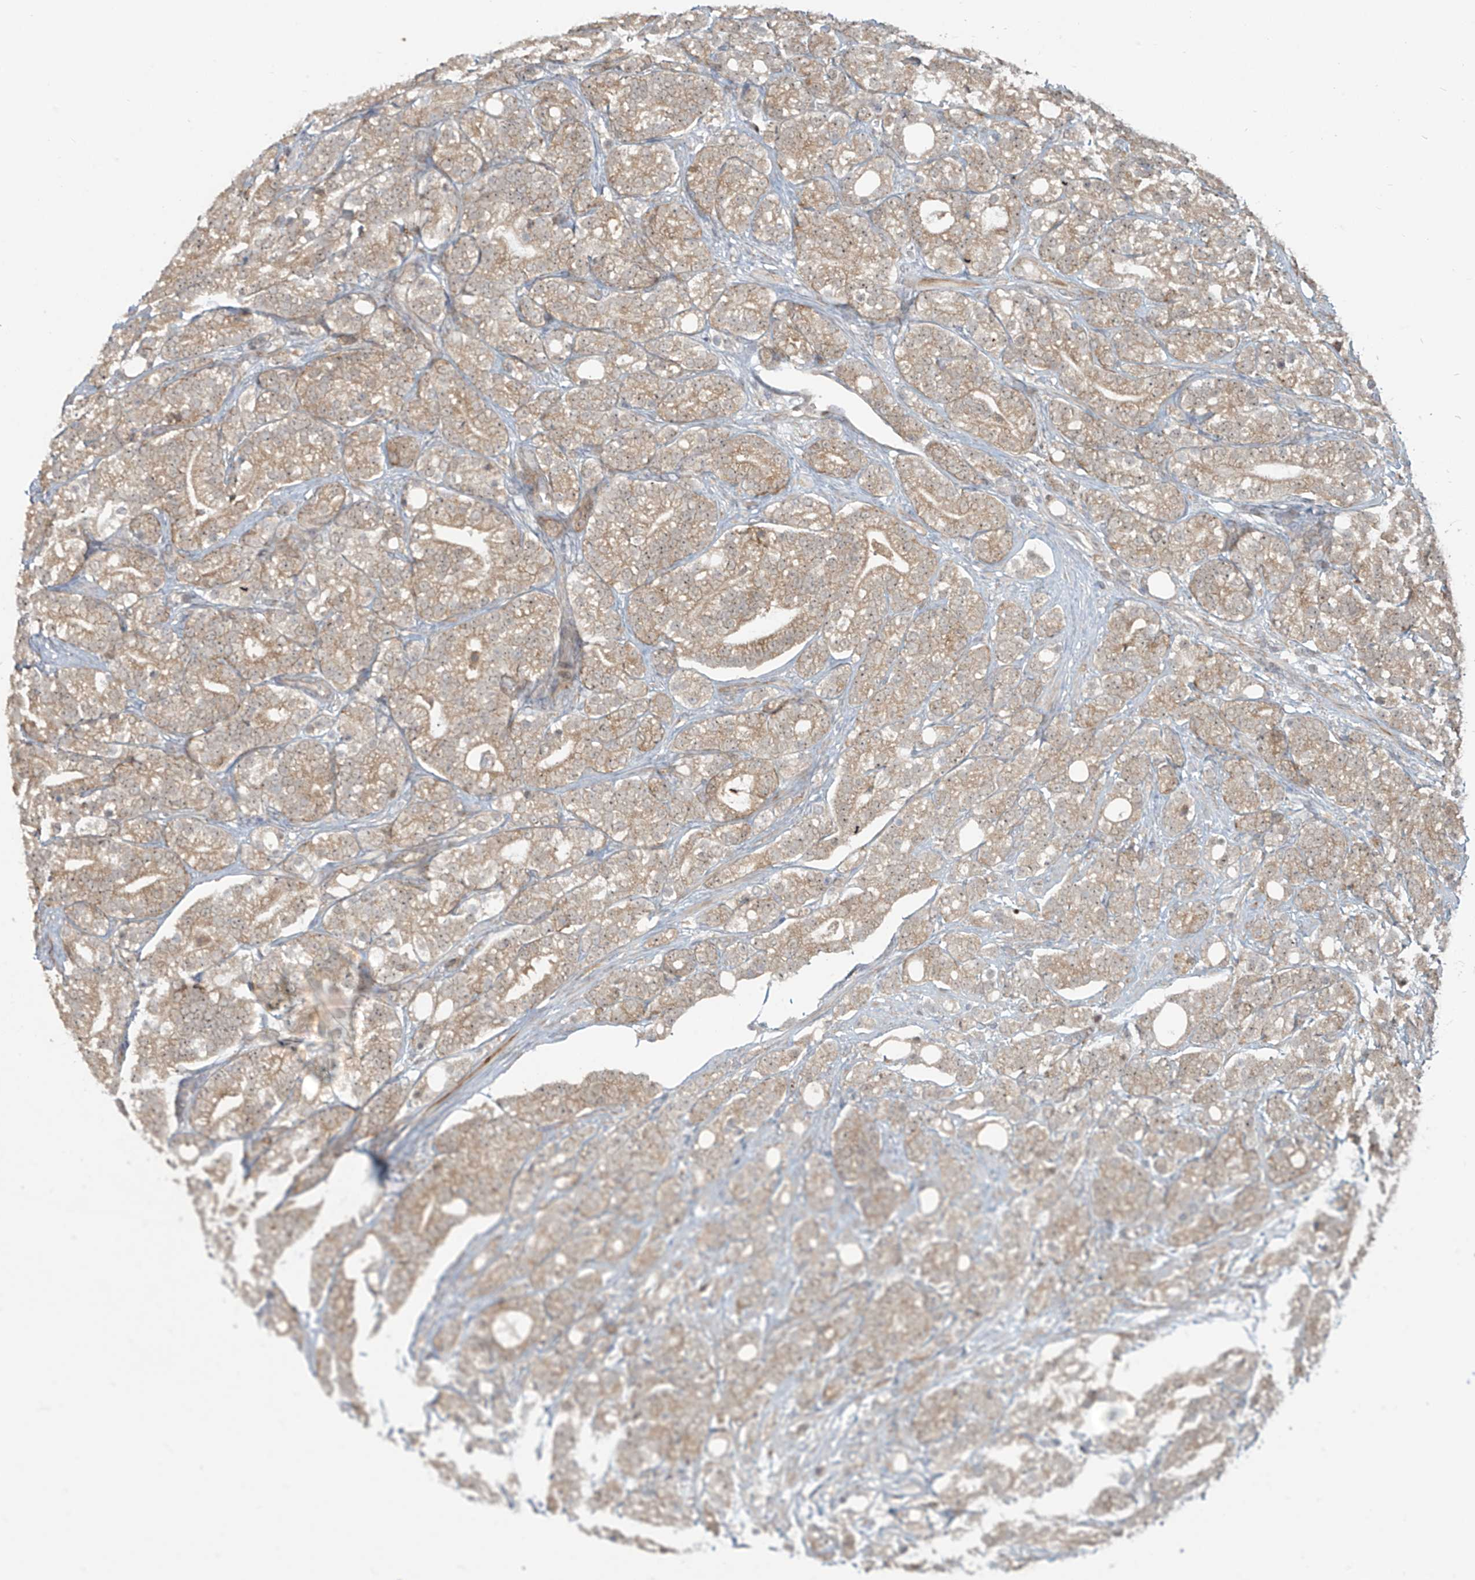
{"staining": {"intensity": "weak", "quantity": ">75%", "location": "cytoplasmic/membranous"}, "tissue": "prostate cancer", "cell_type": "Tumor cells", "image_type": "cancer", "snomed": [{"axis": "morphology", "description": "Adenocarcinoma, High grade"}, {"axis": "topography", "description": "Prostate"}], "caption": "Adenocarcinoma (high-grade) (prostate) tissue exhibits weak cytoplasmic/membranous staining in about >75% of tumor cells The staining was performed using DAB (3,3'-diaminobenzidine), with brown indicating positive protein expression. Nuclei are stained blue with hematoxylin.", "gene": "KATNIP", "patient": {"sex": "male", "age": 57}}